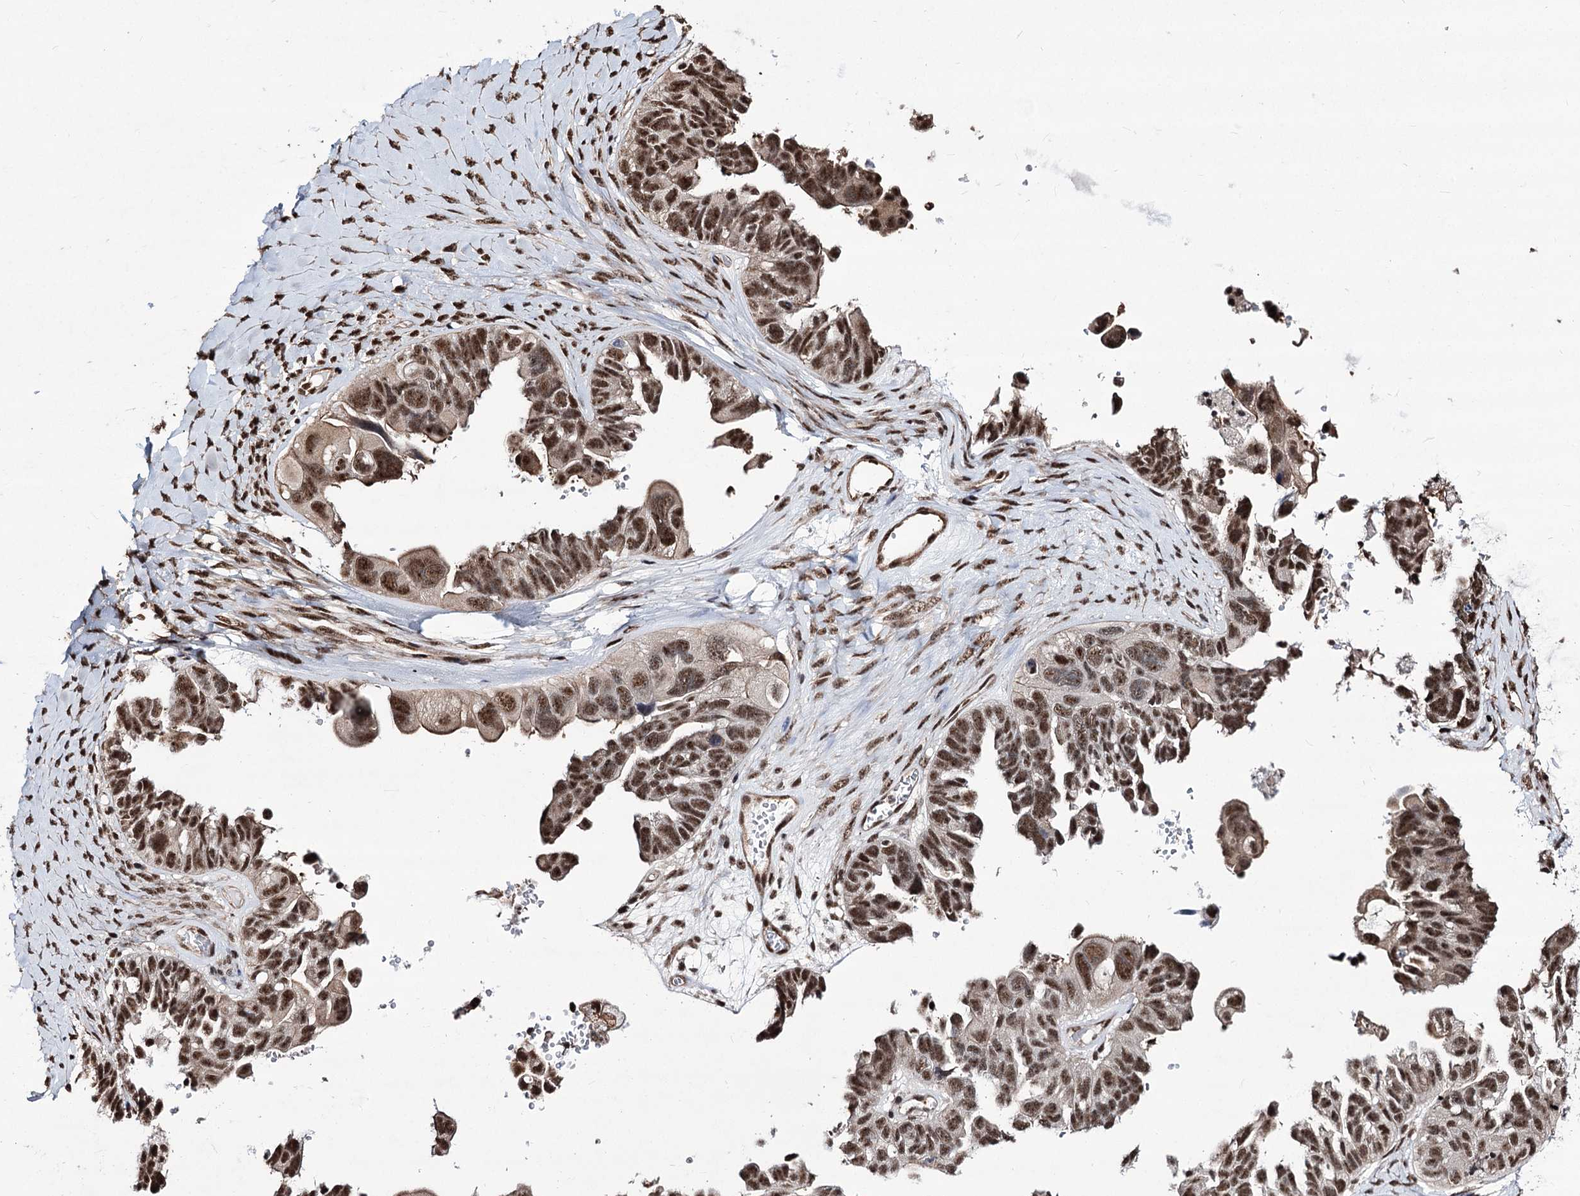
{"staining": {"intensity": "moderate", "quantity": ">75%", "location": "cytoplasmic/membranous,nuclear"}, "tissue": "ovarian cancer", "cell_type": "Tumor cells", "image_type": "cancer", "snomed": [{"axis": "morphology", "description": "Cystadenocarcinoma, serous, NOS"}, {"axis": "topography", "description": "Ovary"}], "caption": "Ovarian cancer (serous cystadenocarcinoma) tissue demonstrates moderate cytoplasmic/membranous and nuclear positivity in approximately >75% of tumor cells", "gene": "CHMP7", "patient": {"sex": "female", "age": 79}}